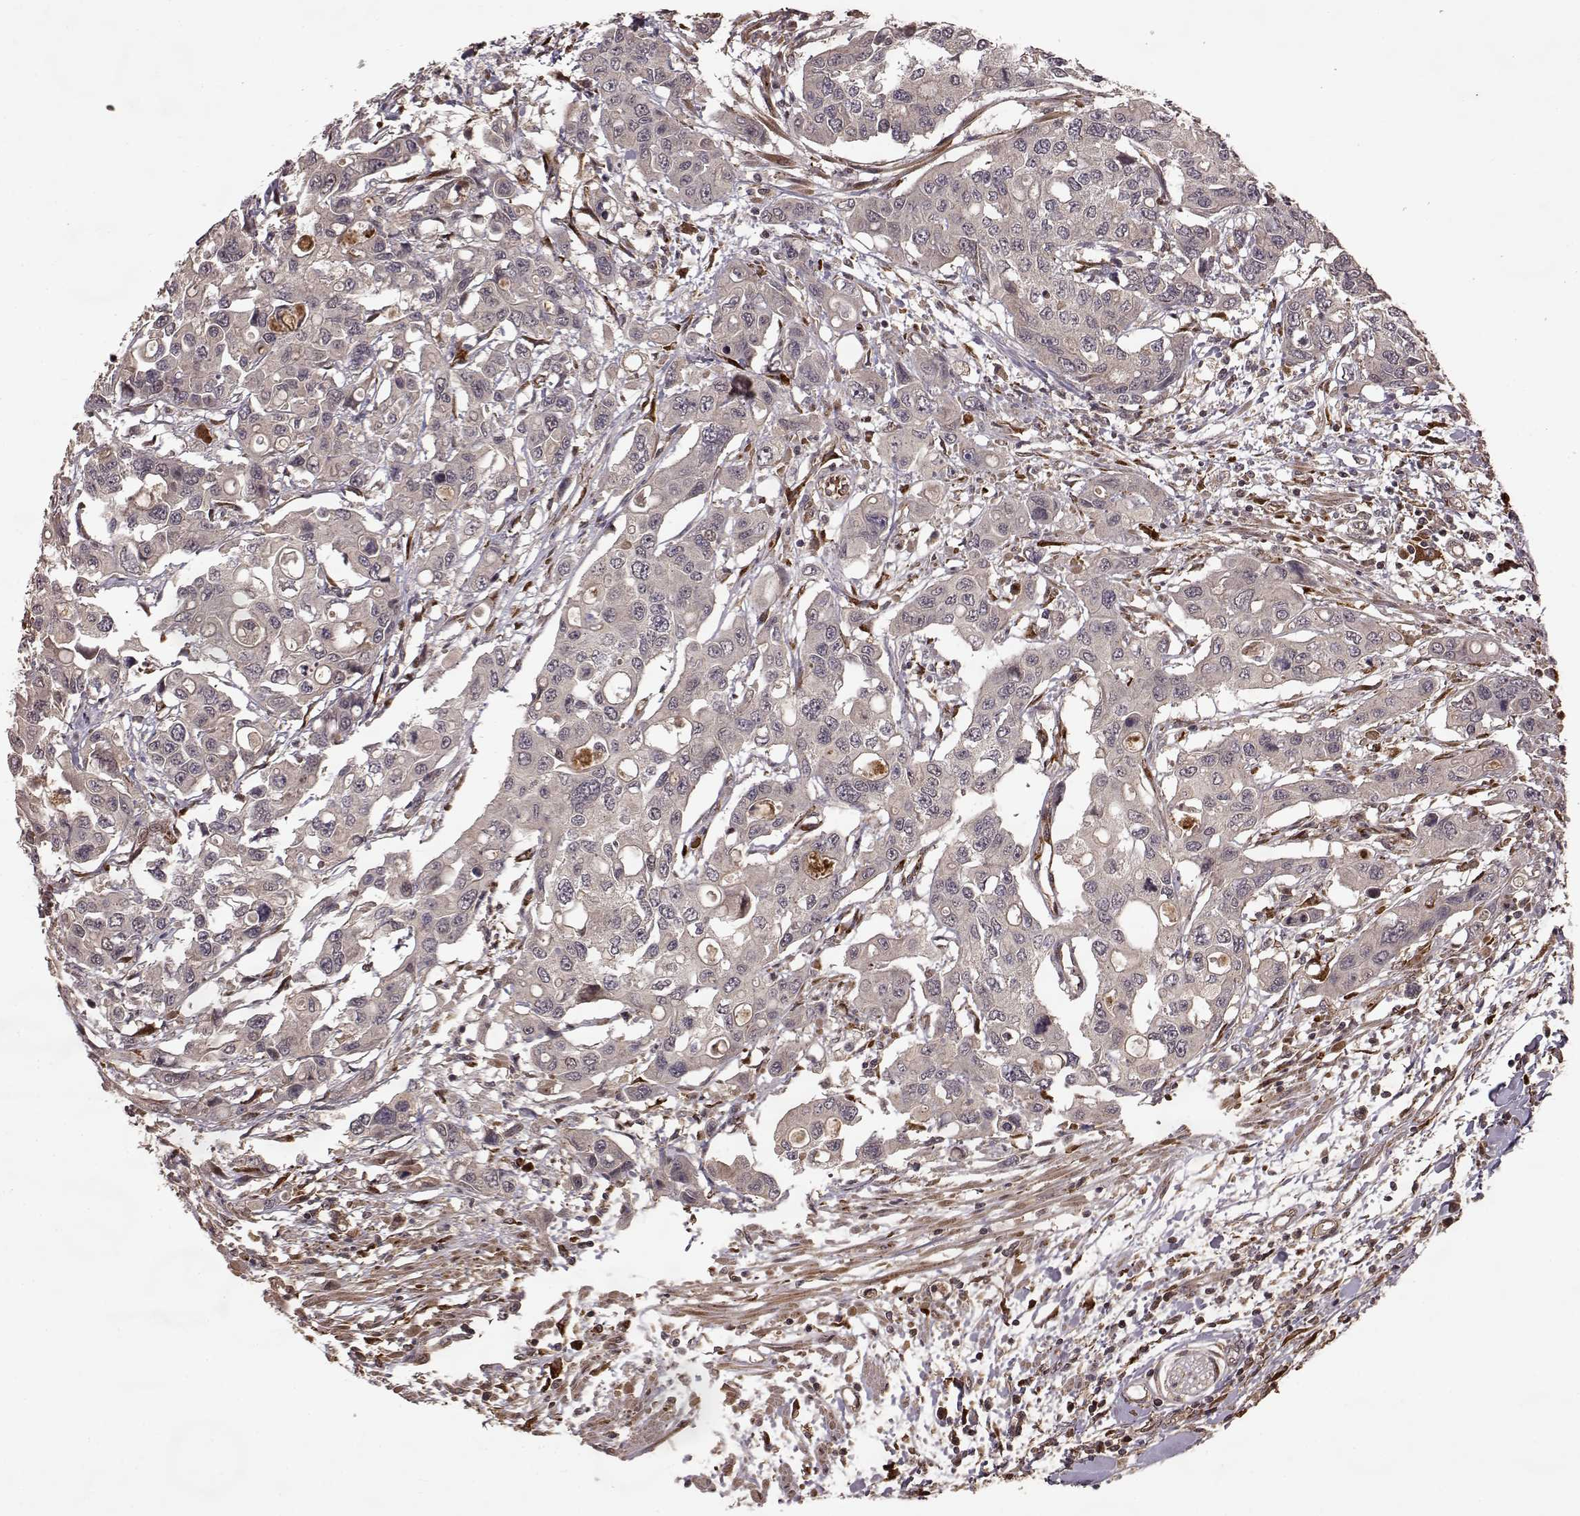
{"staining": {"intensity": "weak", "quantity": "<25%", "location": "cytoplasmic/membranous"}, "tissue": "colorectal cancer", "cell_type": "Tumor cells", "image_type": "cancer", "snomed": [{"axis": "morphology", "description": "Adenocarcinoma, NOS"}, {"axis": "topography", "description": "Colon"}], "caption": "Immunohistochemistry (IHC) of adenocarcinoma (colorectal) exhibits no positivity in tumor cells. (Brightfield microscopy of DAB IHC at high magnification).", "gene": "FSTL1", "patient": {"sex": "male", "age": 77}}